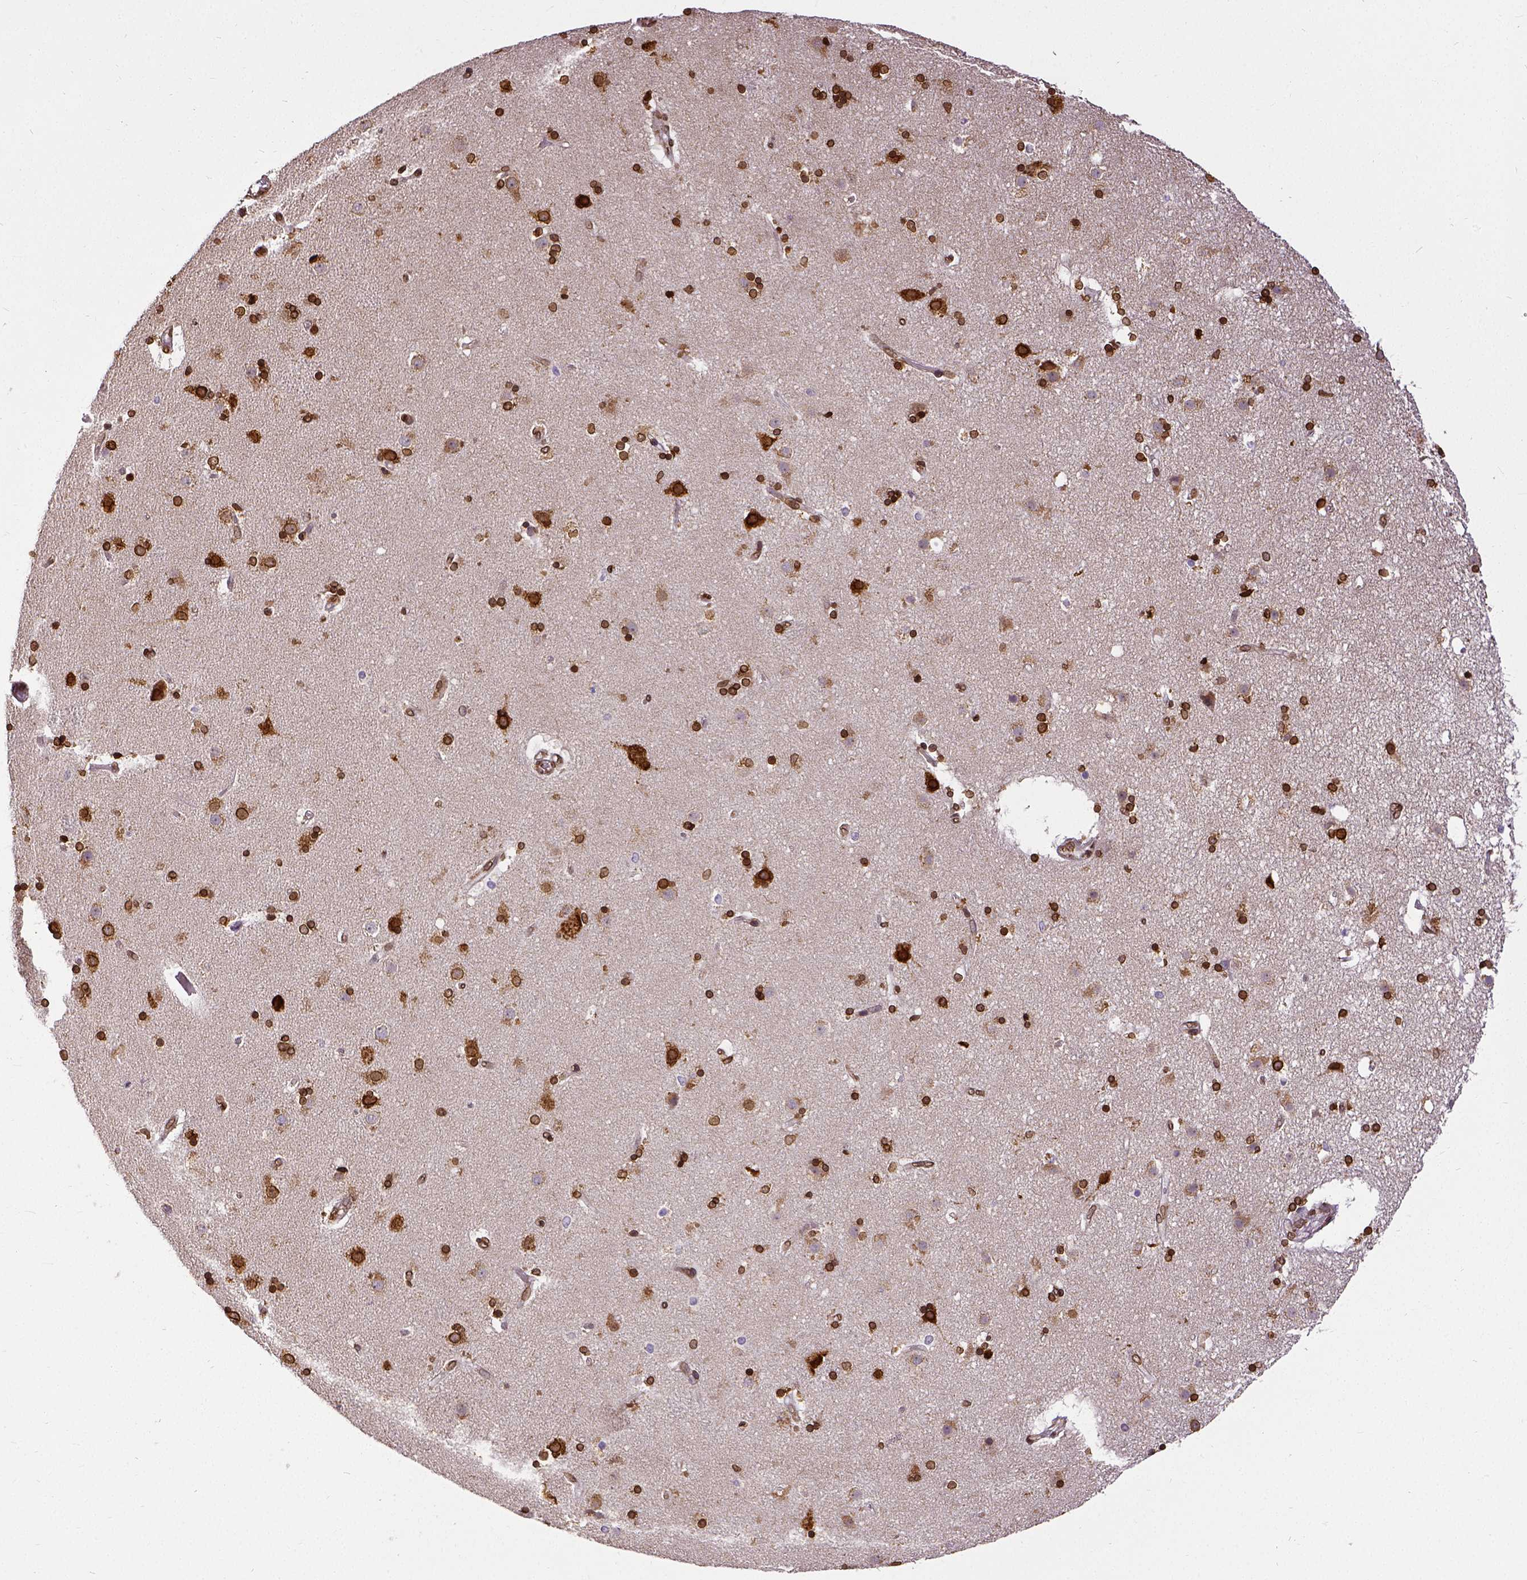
{"staining": {"intensity": "strong", "quantity": ">75%", "location": "cytoplasmic/membranous,nuclear"}, "tissue": "caudate", "cell_type": "Glial cells", "image_type": "normal", "snomed": [{"axis": "morphology", "description": "Normal tissue, NOS"}, {"axis": "topography", "description": "Lateral ventricle wall"}], "caption": "Protein expression by IHC reveals strong cytoplasmic/membranous,nuclear expression in approximately >75% of glial cells in normal caudate. The protein is stained brown, and the nuclei are stained in blue (DAB (3,3'-diaminobenzidine) IHC with brightfield microscopy, high magnification).", "gene": "MTDH", "patient": {"sex": "female", "age": 71}}